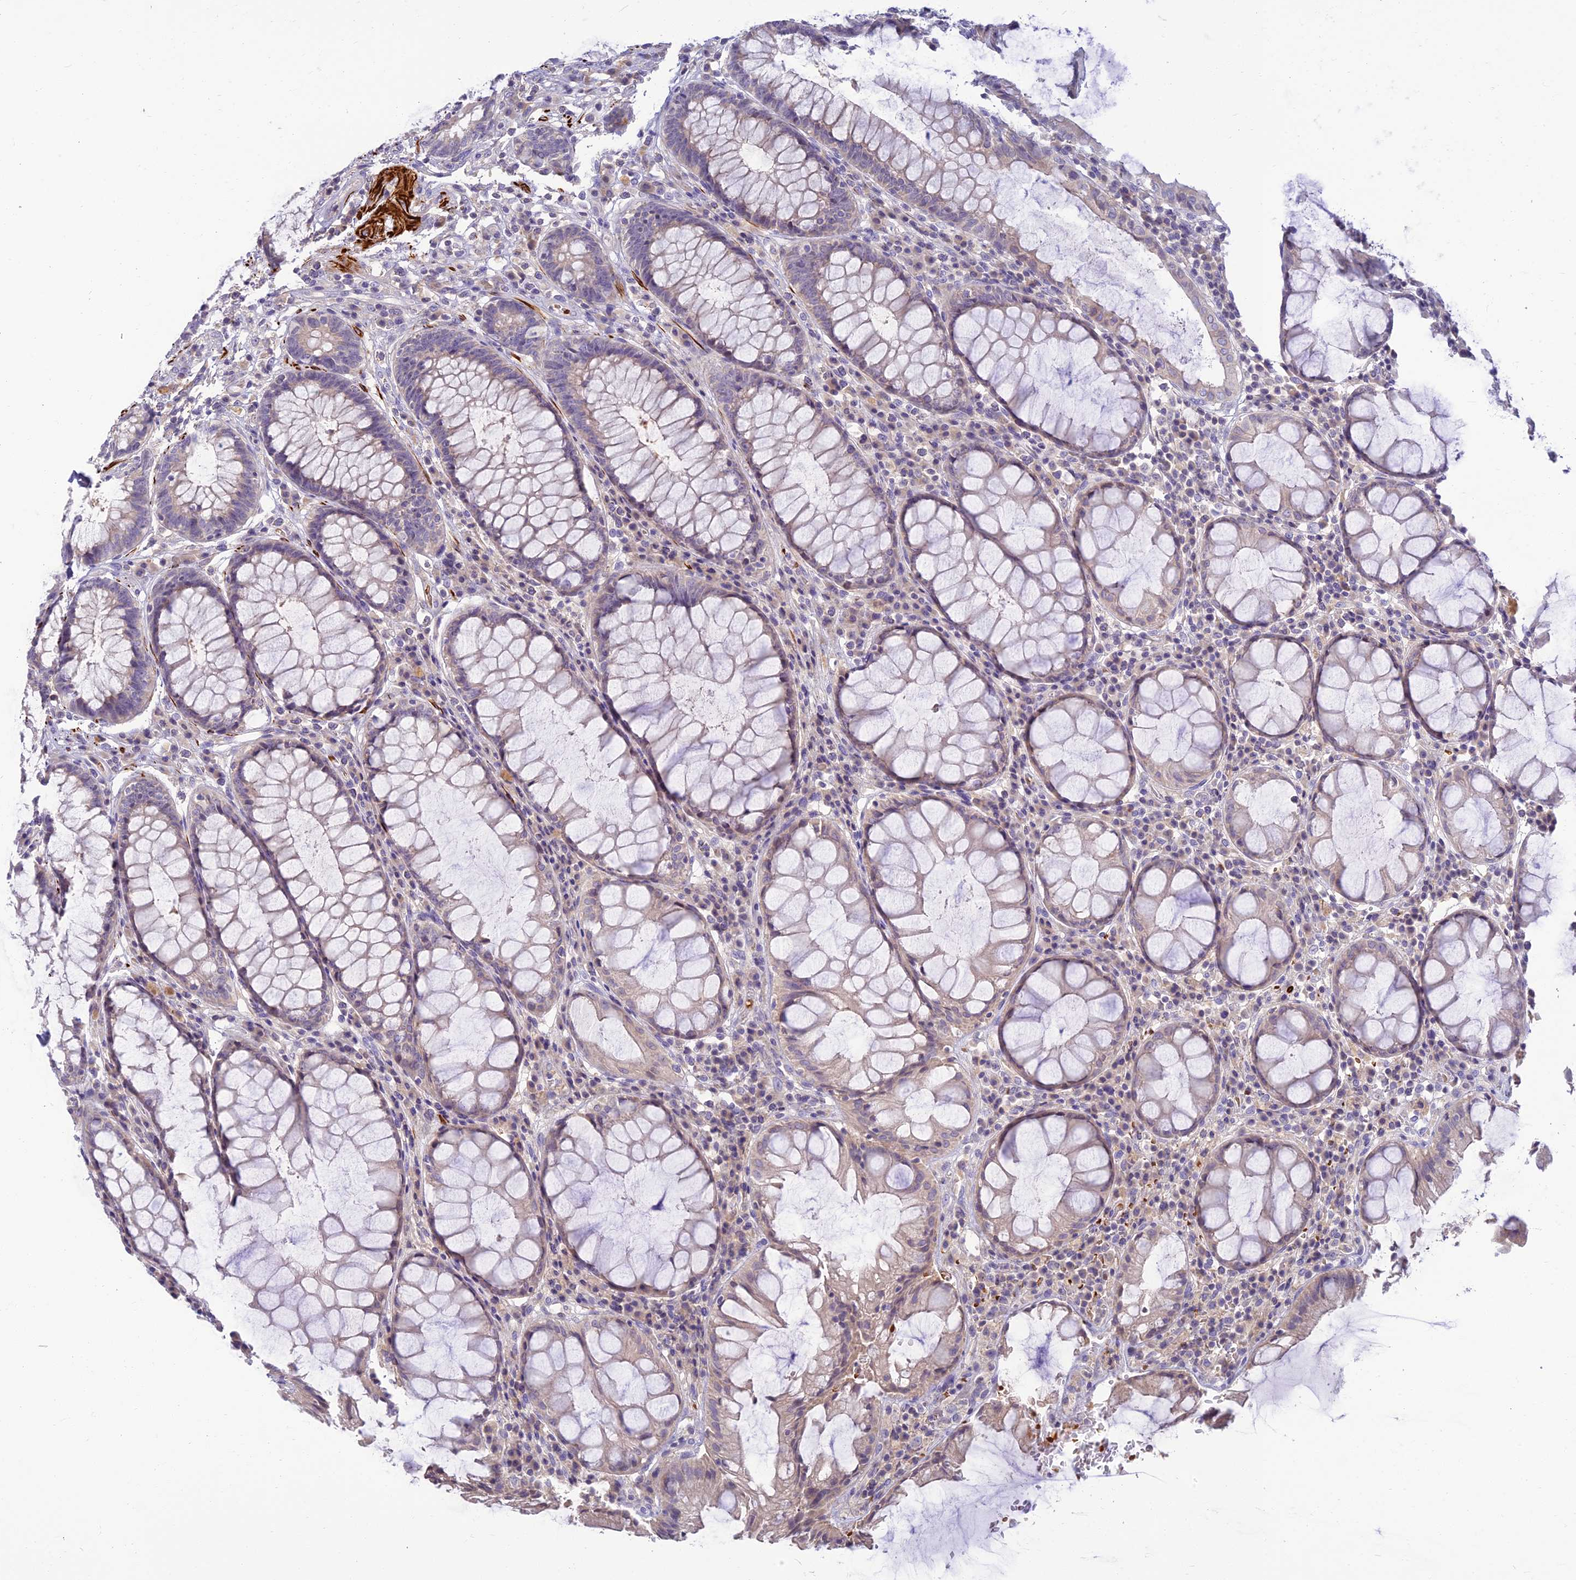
{"staining": {"intensity": "weak", "quantity": "<25%", "location": "cytoplasmic/membranous"}, "tissue": "rectum", "cell_type": "Glandular cells", "image_type": "normal", "snomed": [{"axis": "morphology", "description": "Normal tissue, NOS"}, {"axis": "topography", "description": "Rectum"}], "caption": "This is a image of IHC staining of unremarkable rectum, which shows no staining in glandular cells.", "gene": "CLIP4", "patient": {"sex": "male", "age": 64}}